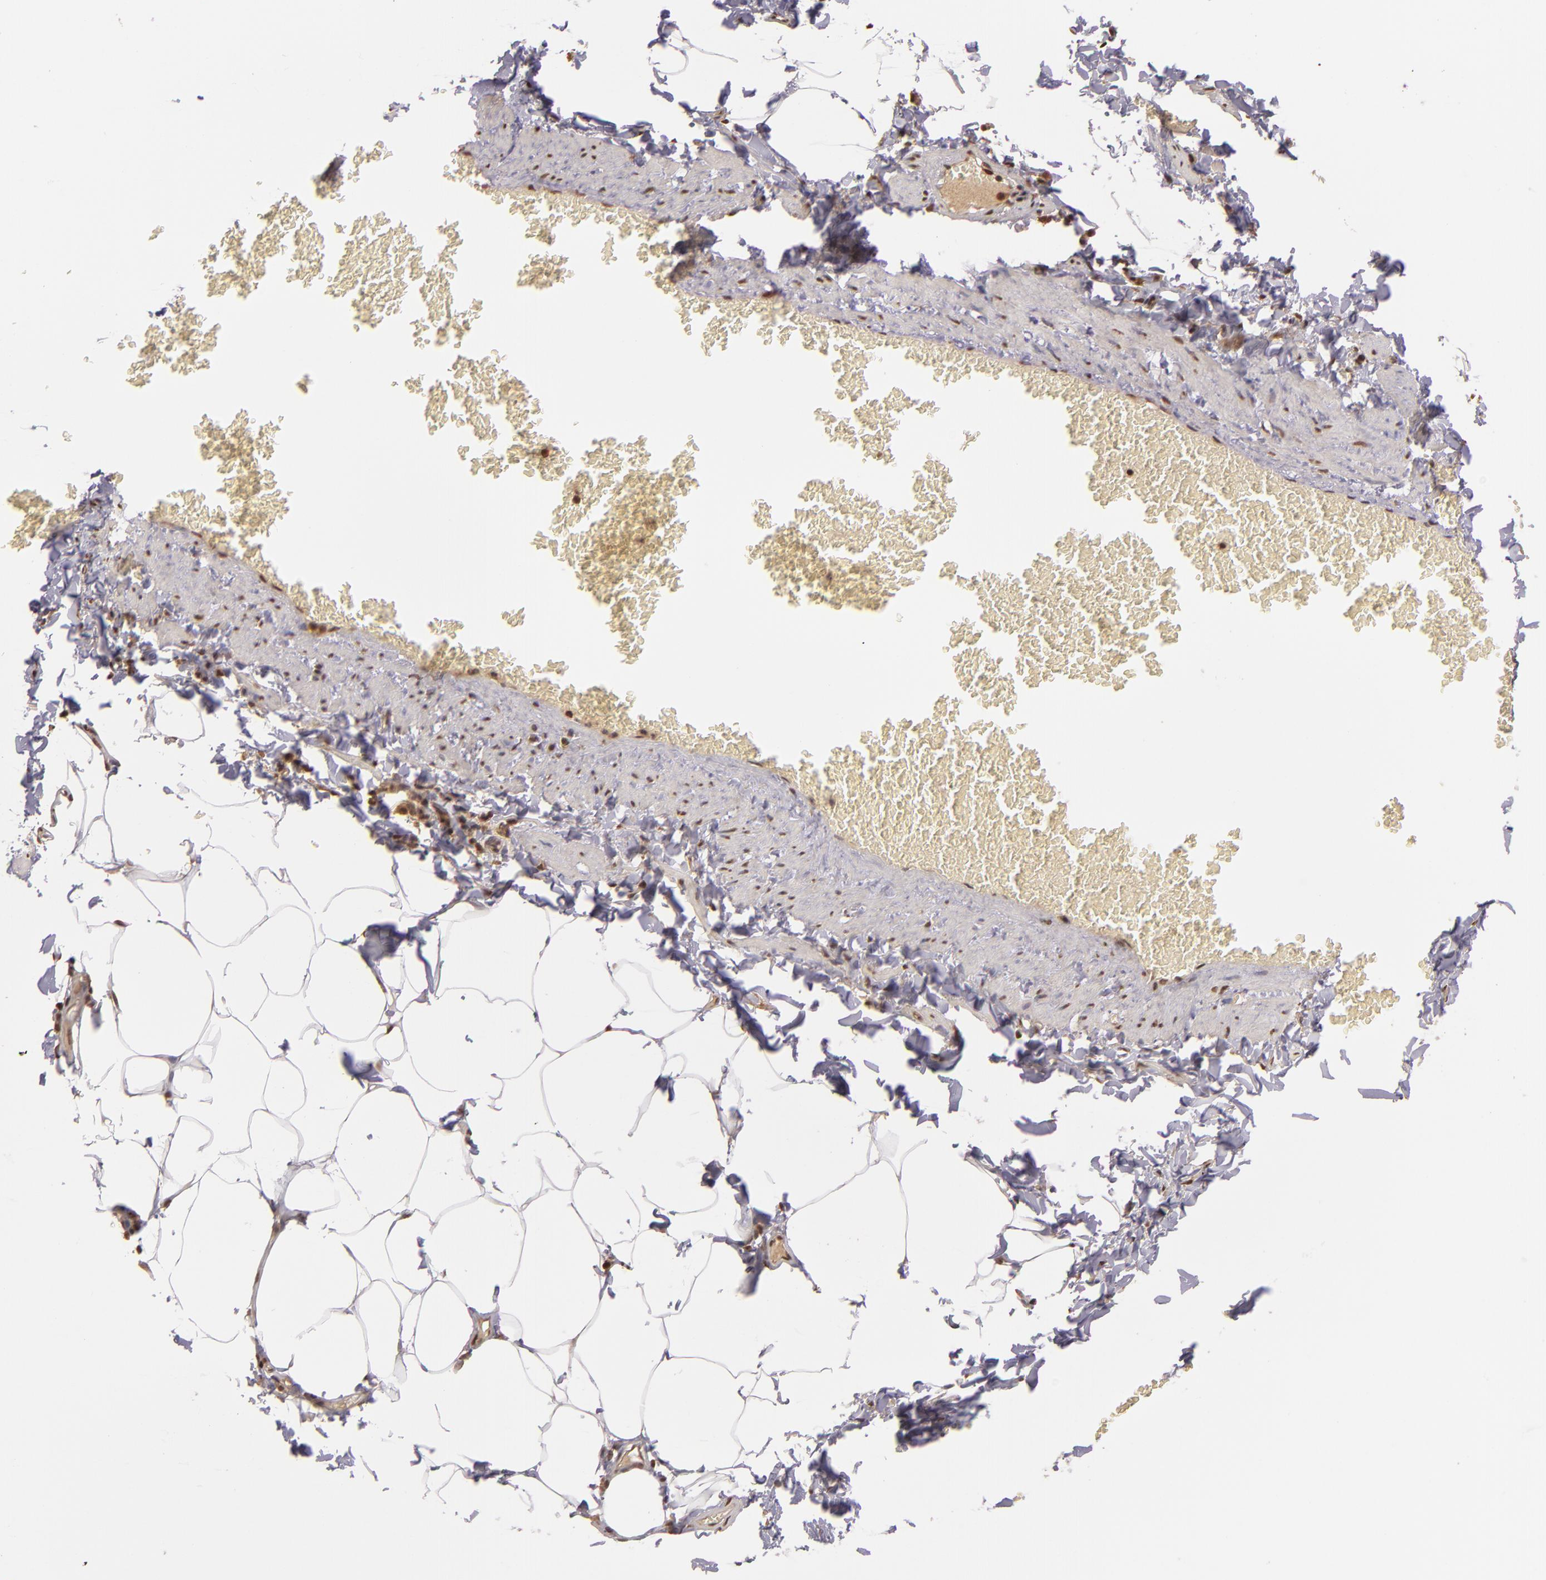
{"staining": {"intensity": "moderate", "quantity": ">75%", "location": "nuclear"}, "tissue": "adipose tissue", "cell_type": "Adipocytes", "image_type": "normal", "snomed": [{"axis": "morphology", "description": "Normal tissue, NOS"}, {"axis": "topography", "description": "Vascular tissue"}], "caption": "Adipocytes reveal medium levels of moderate nuclear expression in about >75% of cells in benign human adipose tissue. (DAB (3,3'-diaminobenzidine) IHC with brightfield microscopy, high magnification).", "gene": "ARPC2", "patient": {"sex": "male", "age": 41}}